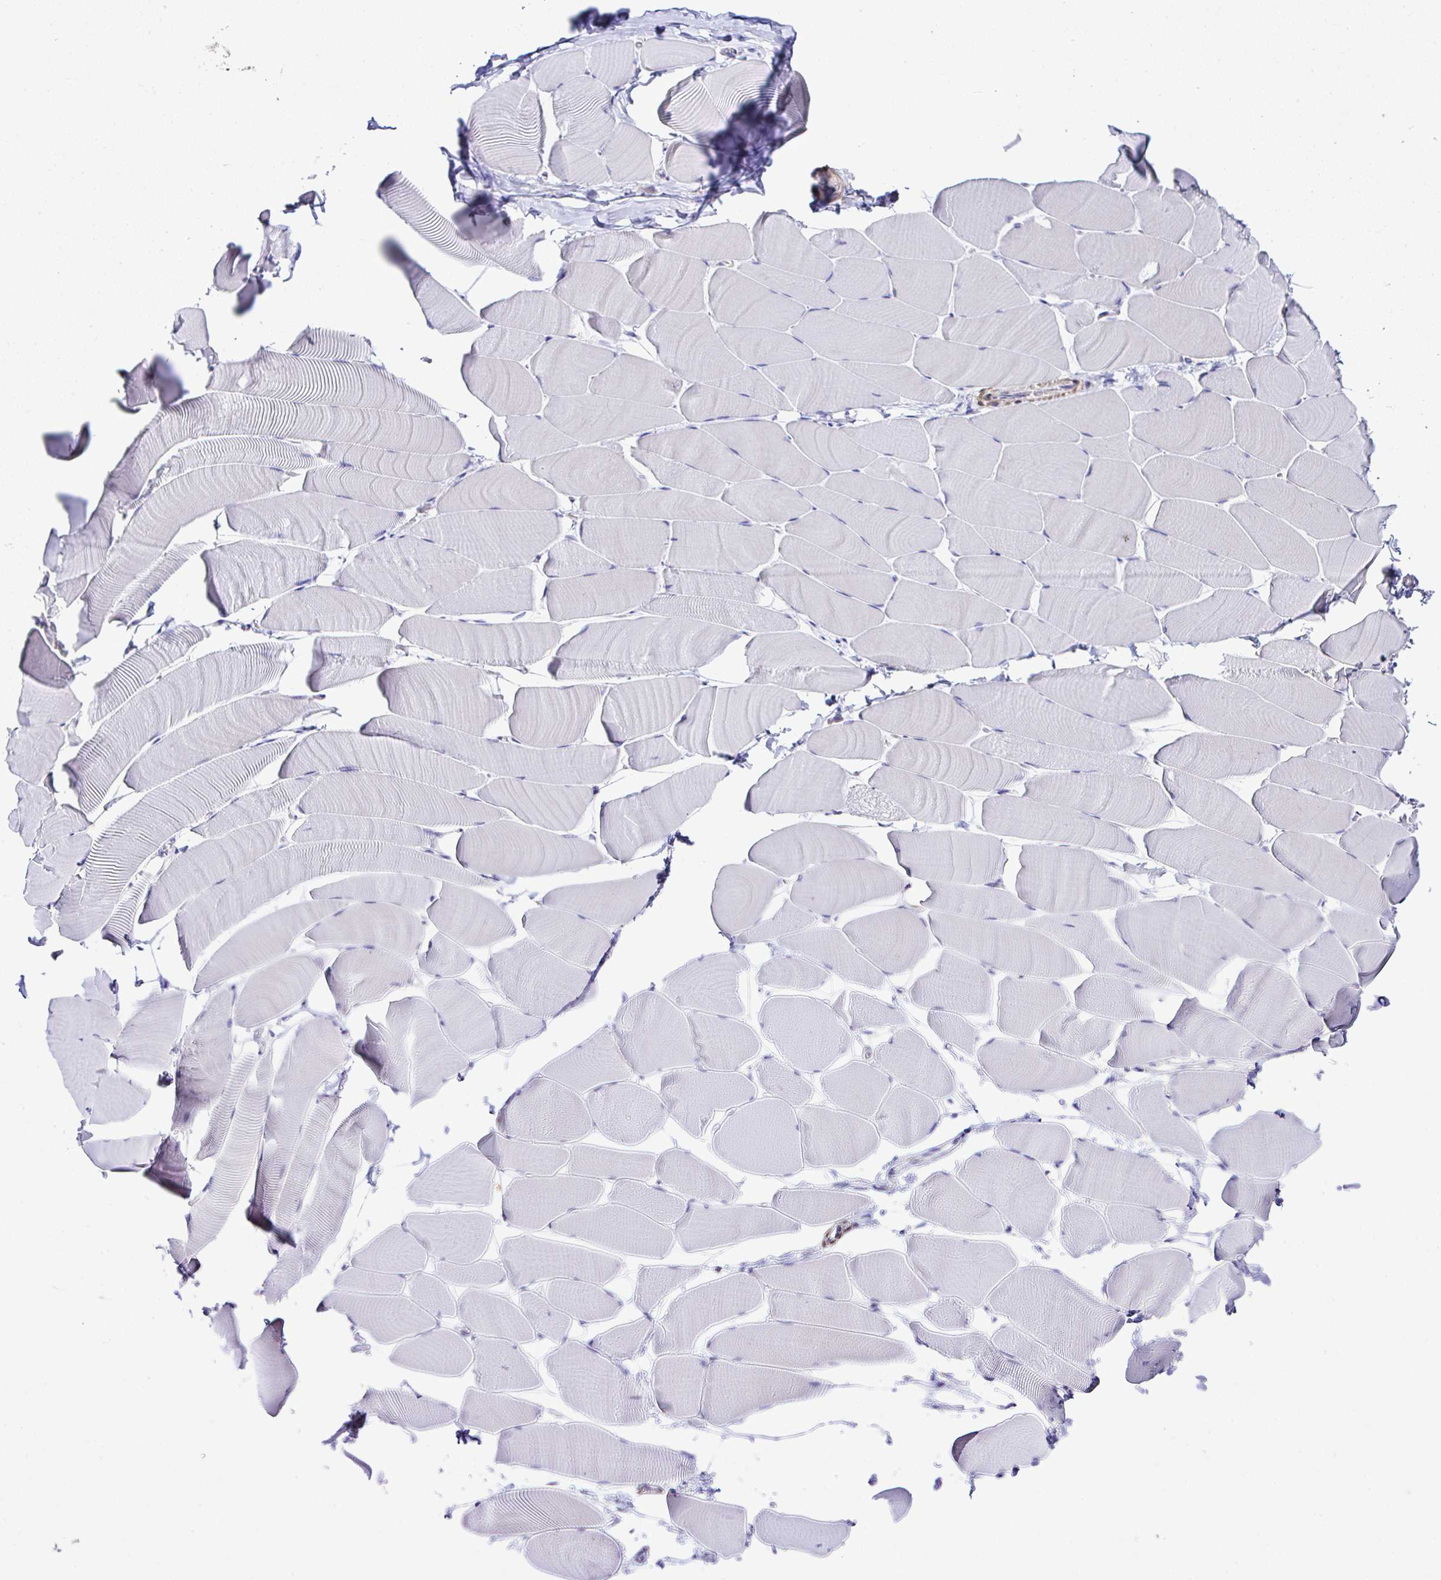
{"staining": {"intensity": "negative", "quantity": "none", "location": "none"}, "tissue": "skeletal muscle", "cell_type": "Myocytes", "image_type": "normal", "snomed": [{"axis": "morphology", "description": "Normal tissue, NOS"}, {"axis": "topography", "description": "Skeletal muscle"}], "caption": "This micrograph is of benign skeletal muscle stained with immunohistochemistry to label a protein in brown with the nuclei are counter-stained blue. There is no positivity in myocytes.", "gene": "OR4P4", "patient": {"sex": "male", "age": 25}}